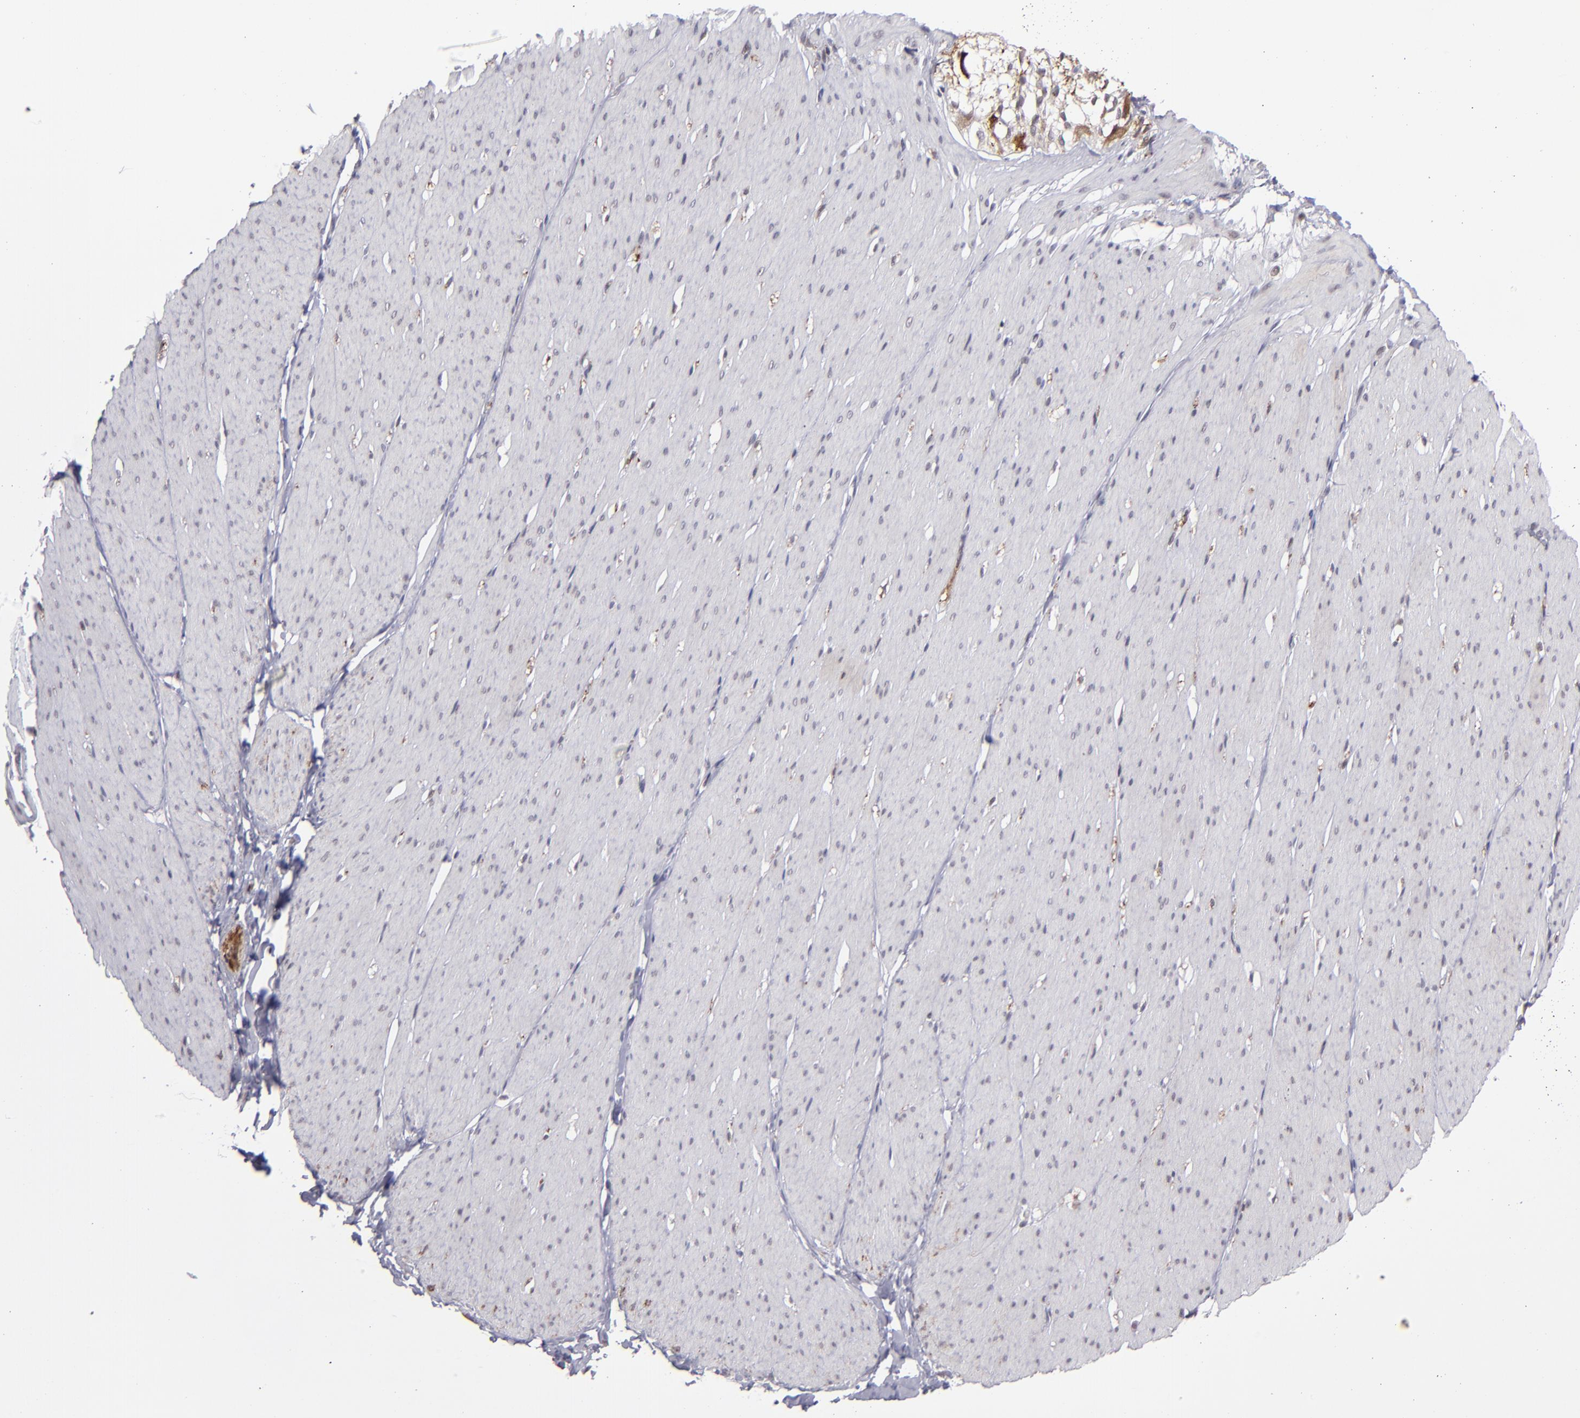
{"staining": {"intensity": "negative", "quantity": "none", "location": "none"}, "tissue": "smooth muscle", "cell_type": "Smooth muscle cells", "image_type": "normal", "snomed": [{"axis": "morphology", "description": "Normal tissue, NOS"}, {"axis": "topography", "description": "Smooth muscle"}, {"axis": "topography", "description": "Colon"}], "caption": "The histopathology image demonstrates no staining of smooth muscle cells in benign smooth muscle.", "gene": "RREB1", "patient": {"sex": "male", "age": 67}}